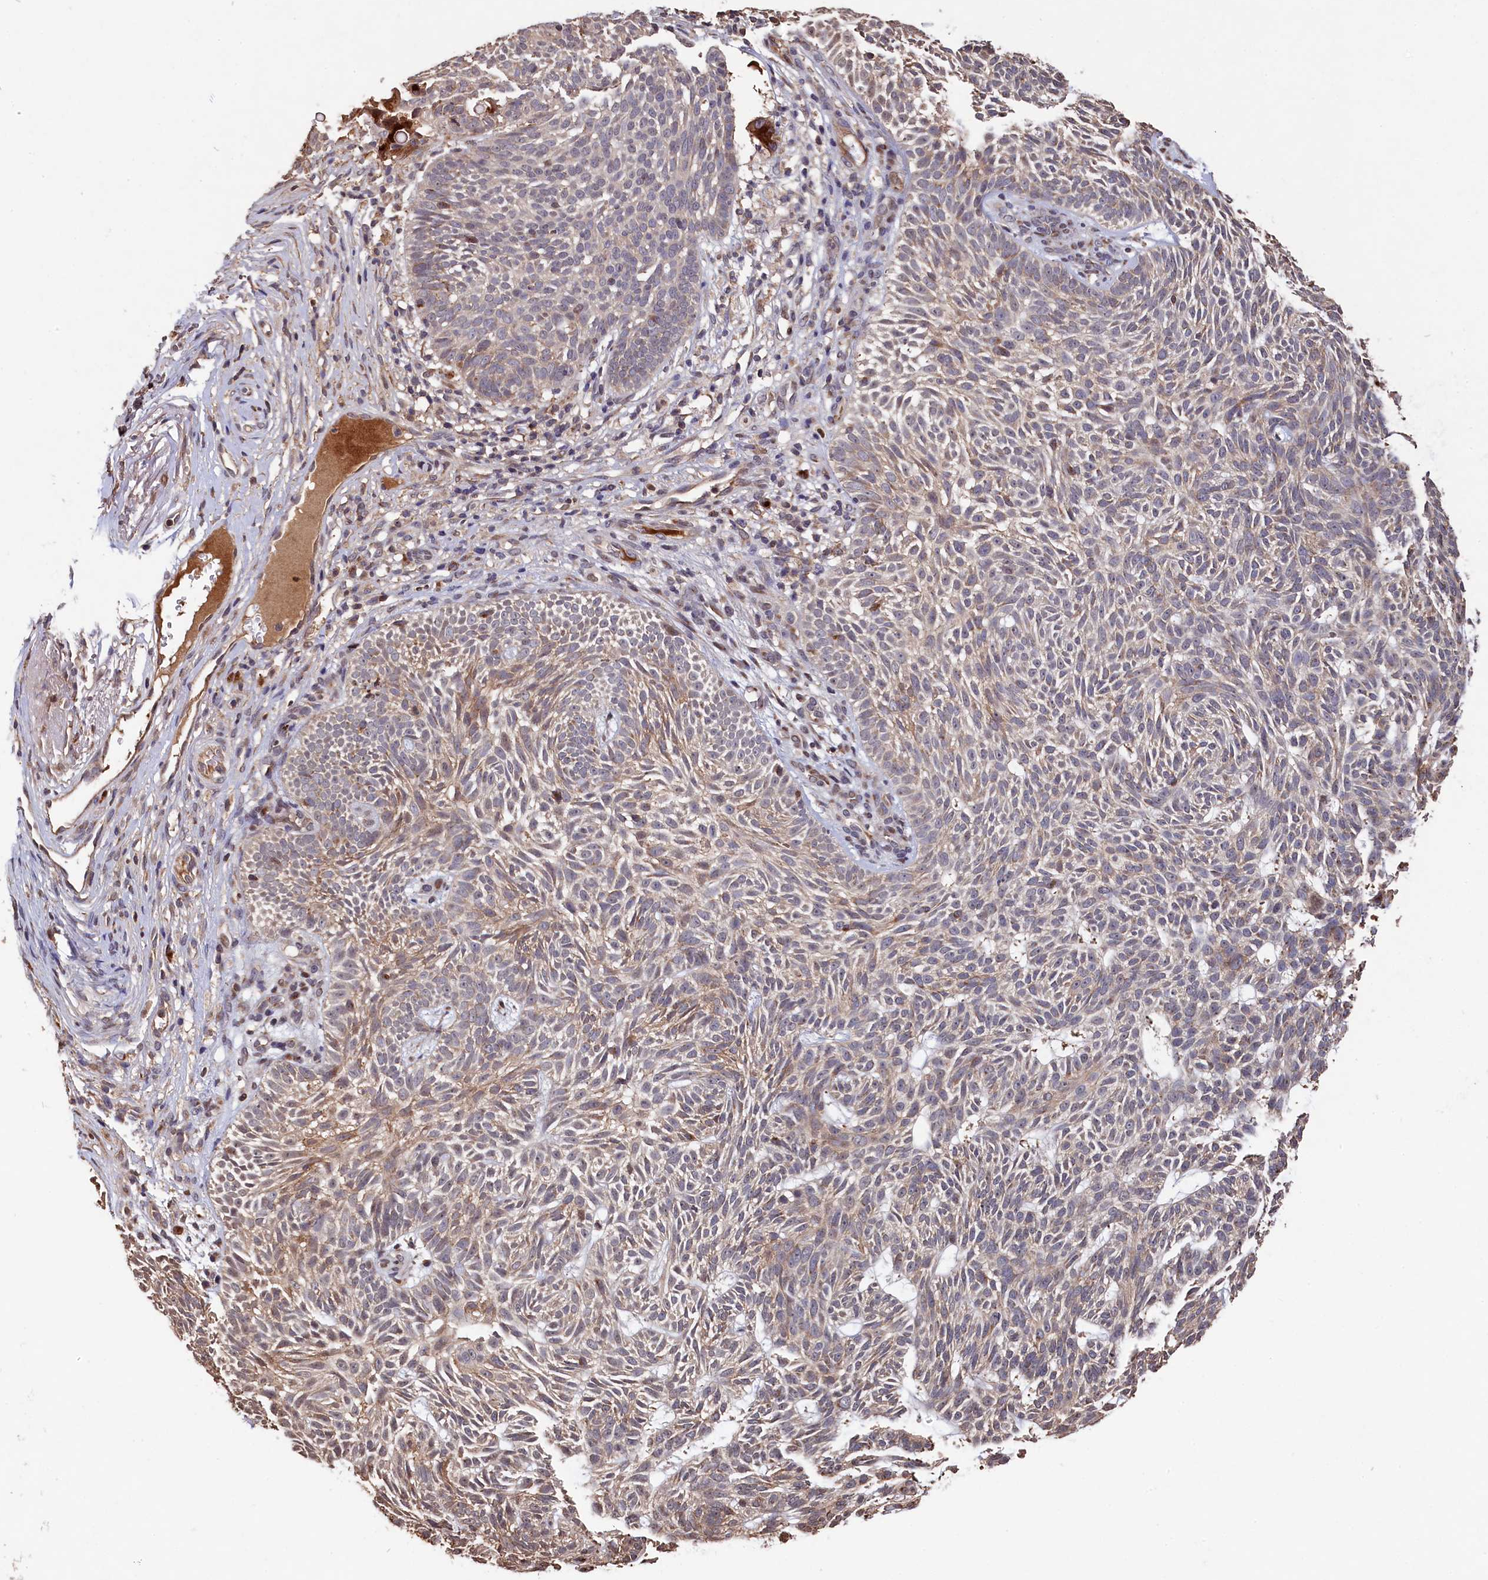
{"staining": {"intensity": "weak", "quantity": "25%-75%", "location": "cytoplasmic/membranous"}, "tissue": "skin cancer", "cell_type": "Tumor cells", "image_type": "cancer", "snomed": [{"axis": "morphology", "description": "Basal cell carcinoma"}, {"axis": "topography", "description": "Skin"}], "caption": "About 25%-75% of tumor cells in human skin cancer (basal cell carcinoma) reveal weak cytoplasmic/membranous protein staining as visualized by brown immunohistochemical staining.", "gene": "NAA60", "patient": {"sex": "male", "age": 75}}